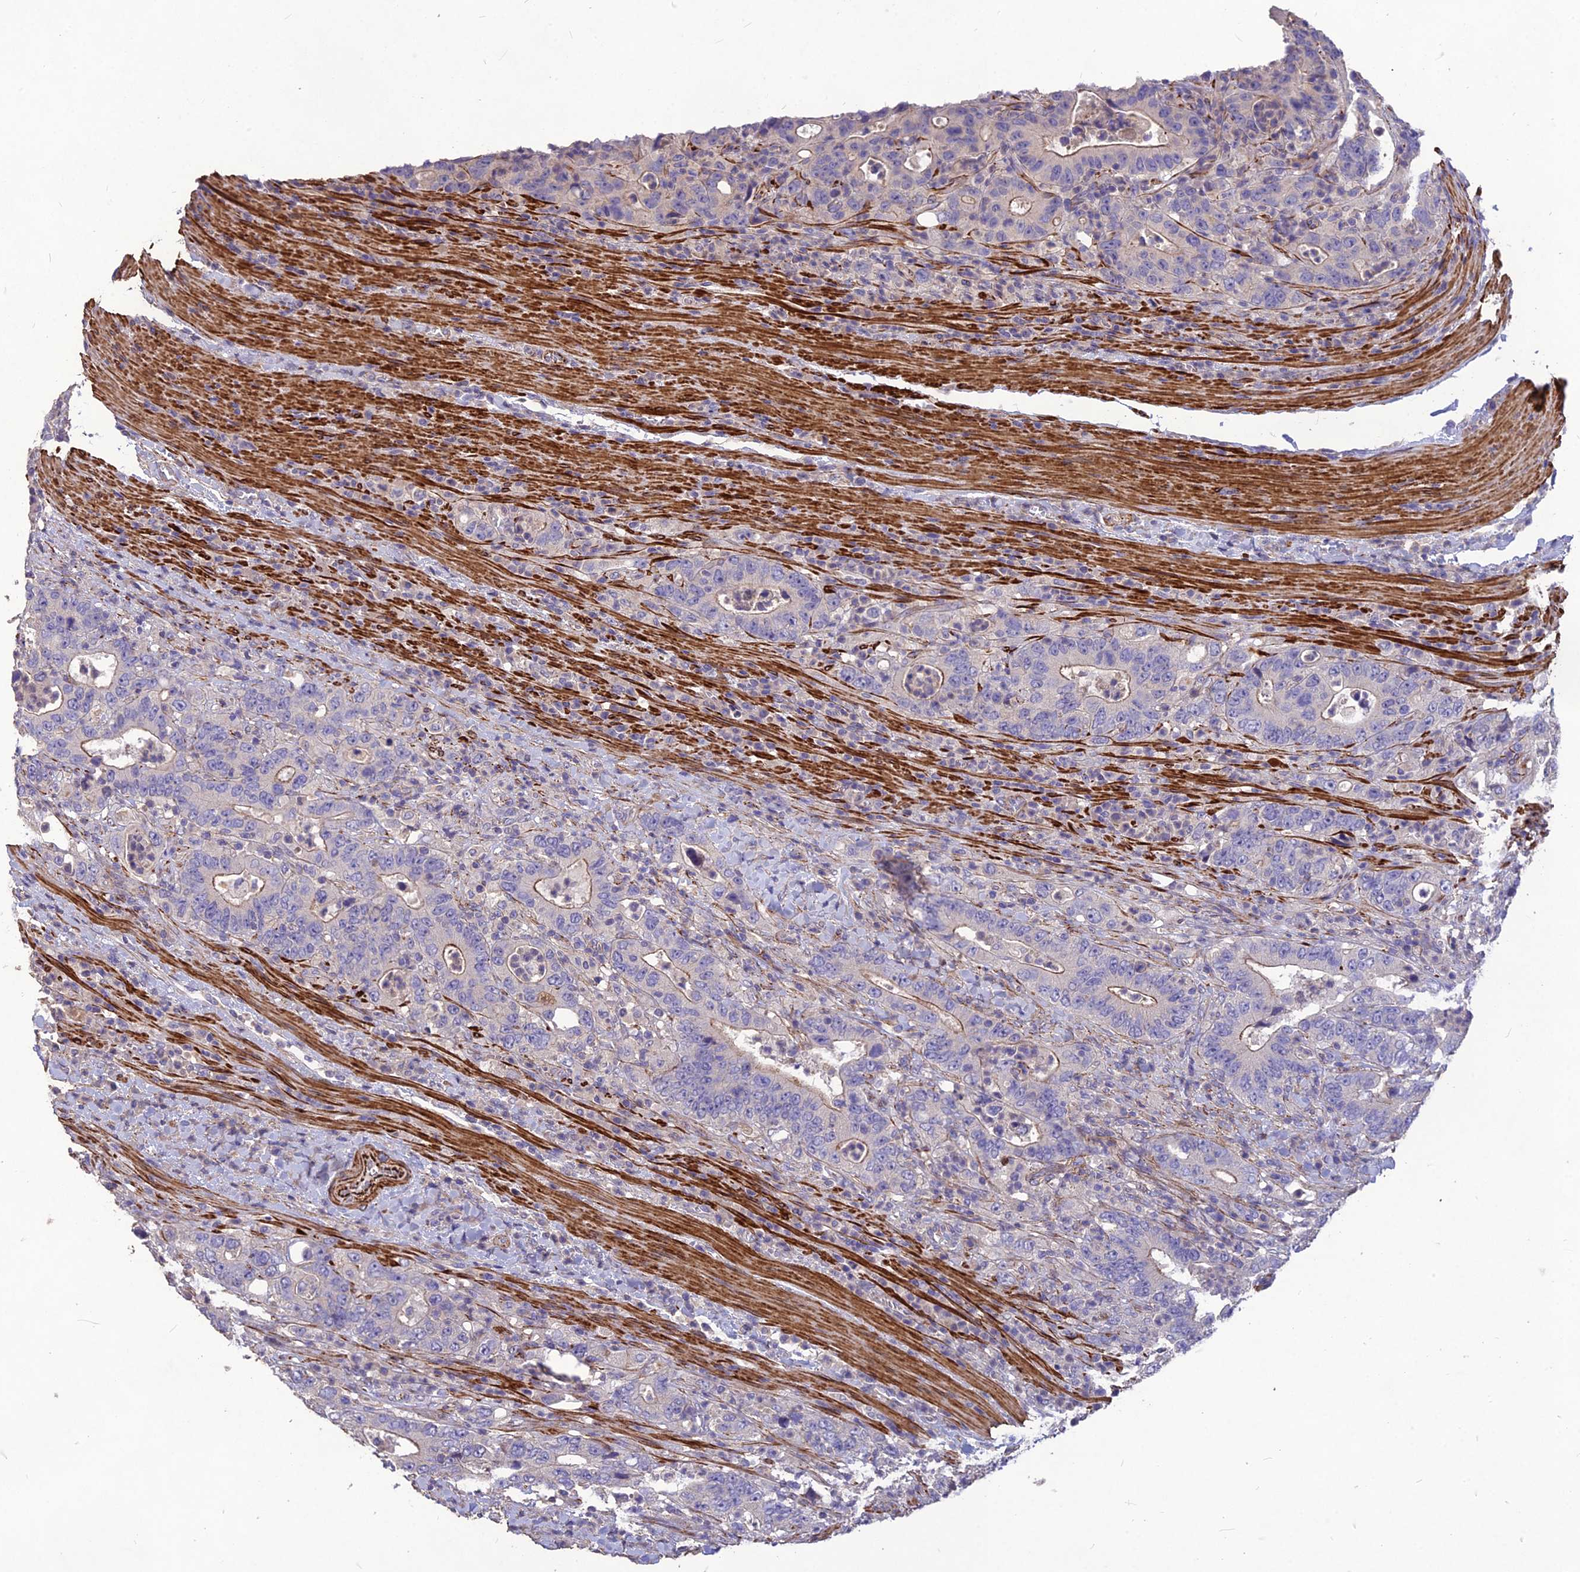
{"staining": {"intensity": "moderate", "quantity": "<25%", "location": "cytoplasmic/membranous"}, "tissue": "colorectal cancer", "cell_type": "Tumor cells", "image_type": "cancer", "snomed": [{"axis": "morphology", "description": "Adenocarcinoma, NOS"}, {"axis": "topography", "description": "Colon"}], "caption": "Adenocarcinoma (colorectal) tissue reveals moderate cytoplasmic/membranous expression in about <25% of tumor cells, visualized by immunohistochemistry.", "gene": "CLUH", "patient": {"sex": "female", "age": 75}}